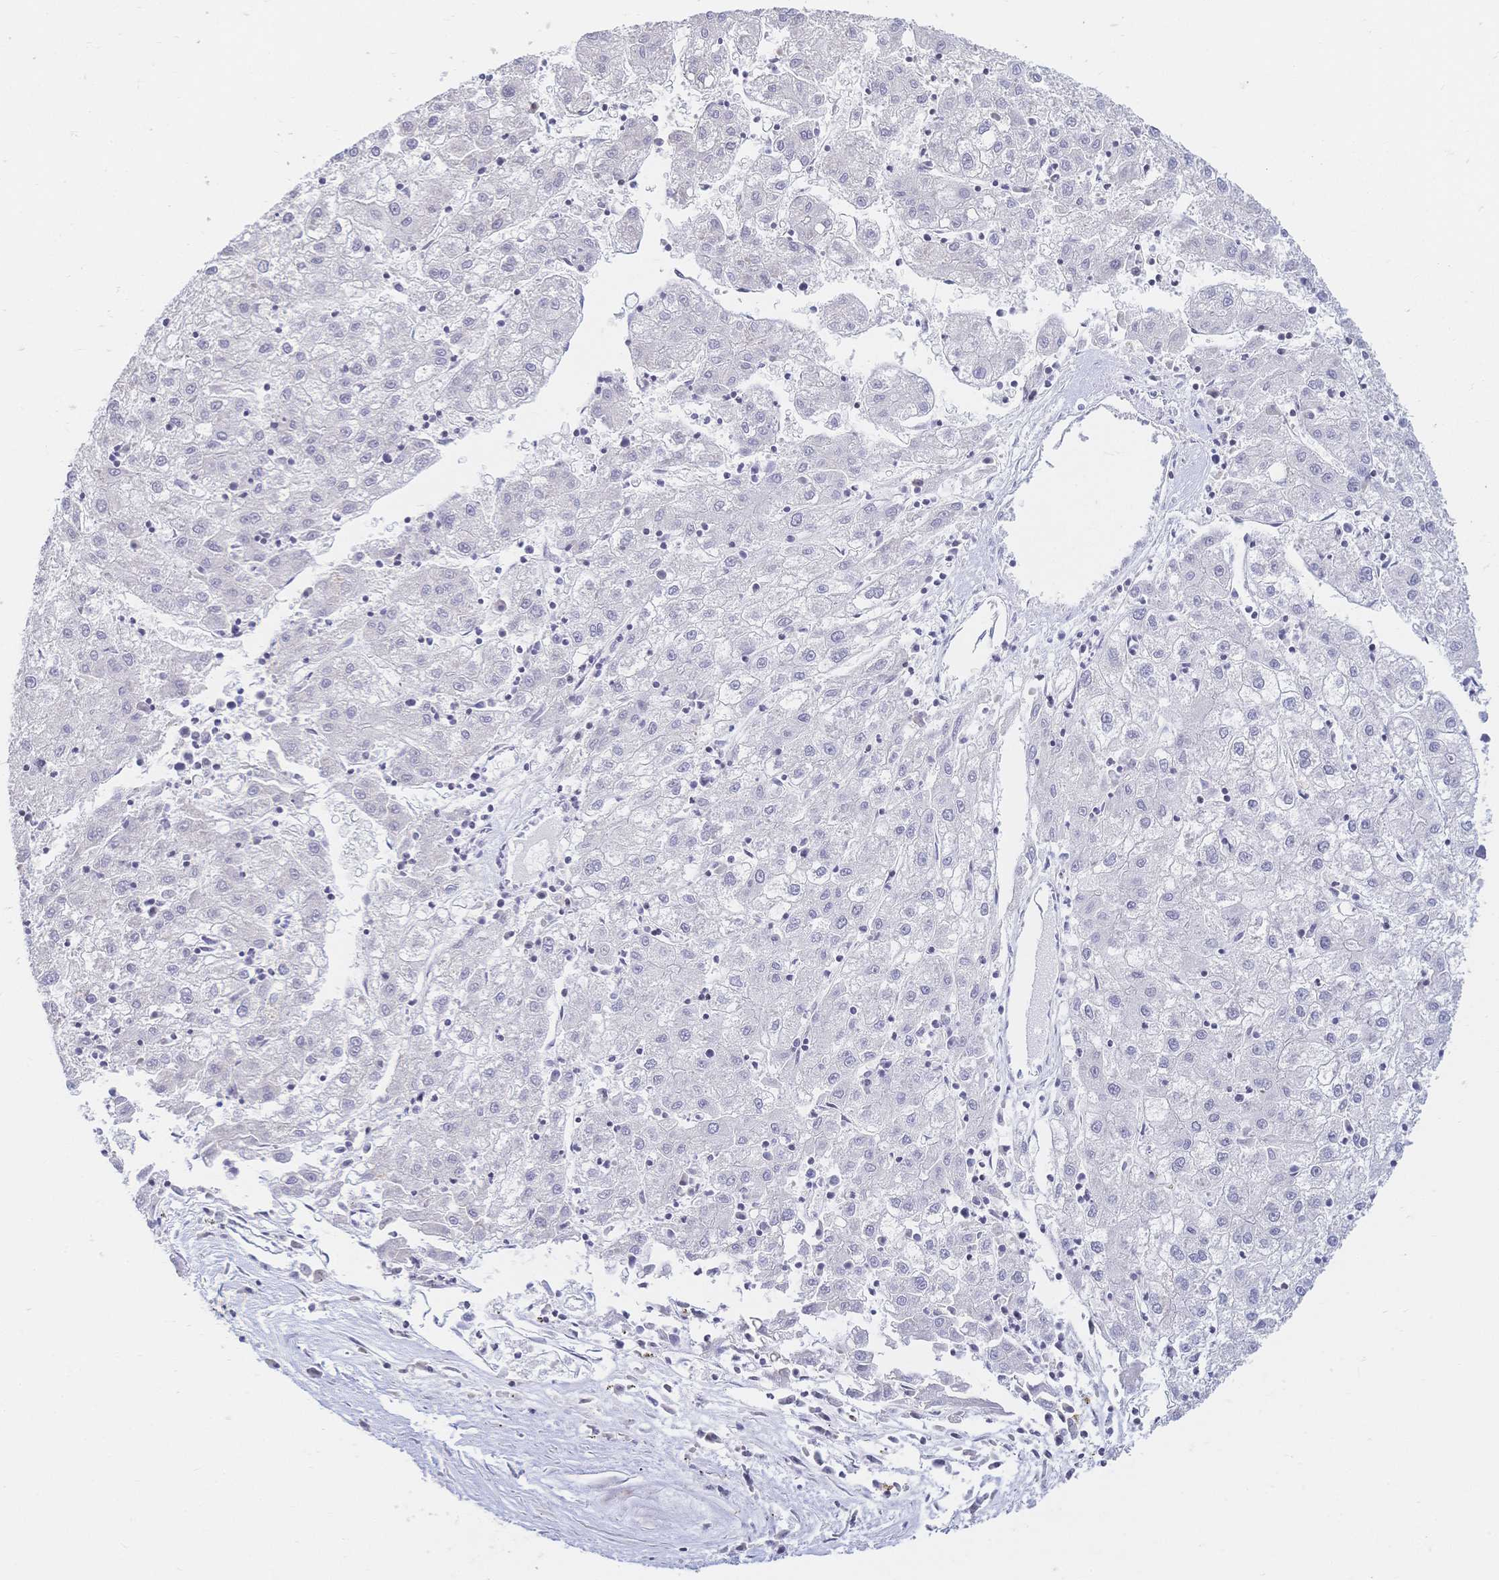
{"staining": {"intensity": "negative", "quantity": "none", "location": "none"}, "tissue": "liver cancer", "cell_type": "Tumor cells", "image_type": "cancer", "snomed": [{"axis": "morphology", "description": "Carcinoma, Hepatocellular, NOS"}, {"axis": "topography", "description": "Liver"}], "caption": "DAB (3,3'-diaminobenzidine) immunohistochemical staining of human liver cancer (hepatocellular carcinoma) shows no significant staining in tumor cells.", "gene": "CR2", "patient": {"sex": "male", "age": 72}}